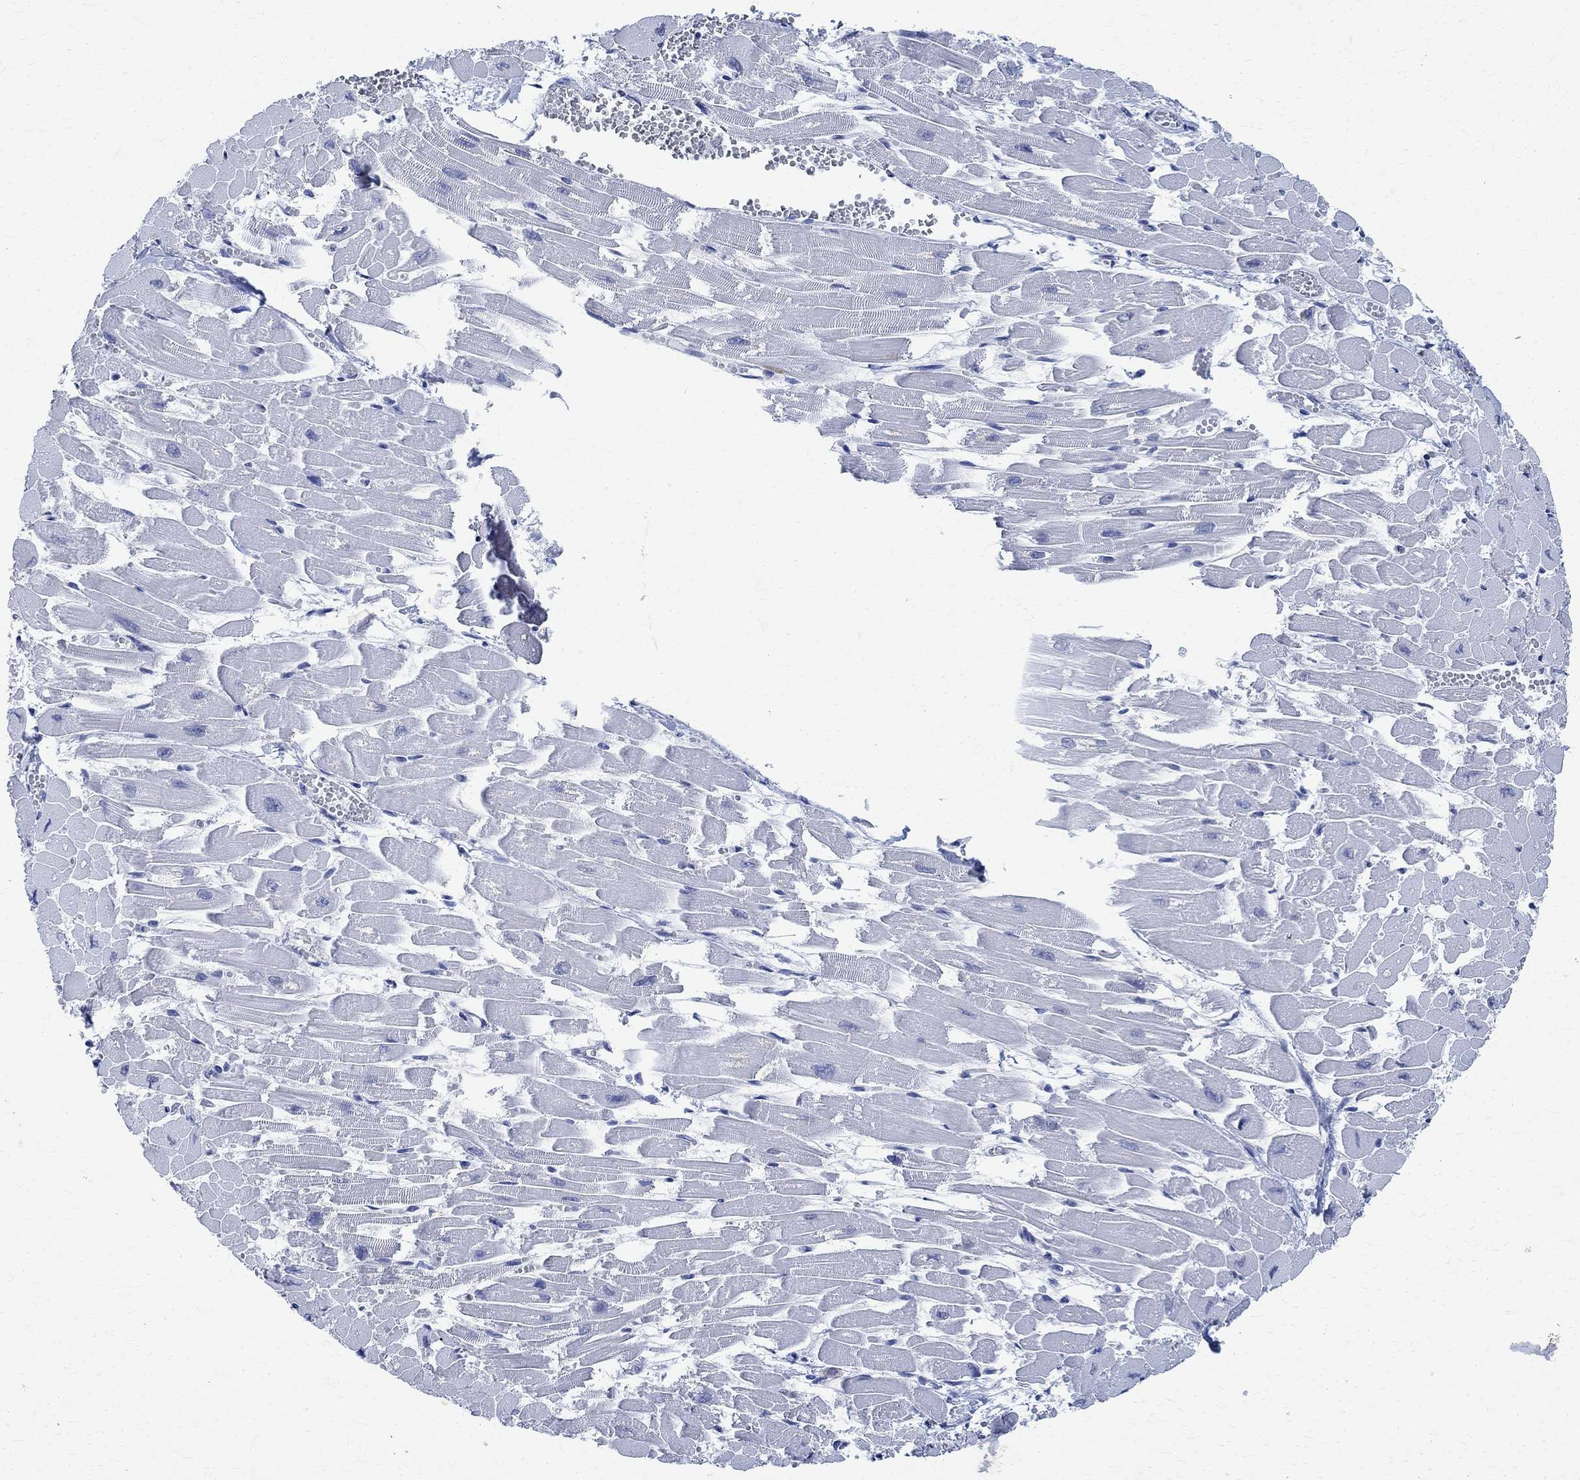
{"staining": {"intensity": "negative", "quantity": "none", "location": "none"}, "tissue": "heart muscle", "cell_type": "Cardiomyocytes", "image_type": "normal", "snomed": [{"axis": "morphology", "description": "Normal tissue, NOS"}, {"axis": "topography", "description": "Heart"}], "caption": "Human heart muscle stained for a protein using immunohistochemistry displays no positivity in cardiomyocytes.", "gene": "TMEM221", "patient": {"sex": "female", "age": 52}}